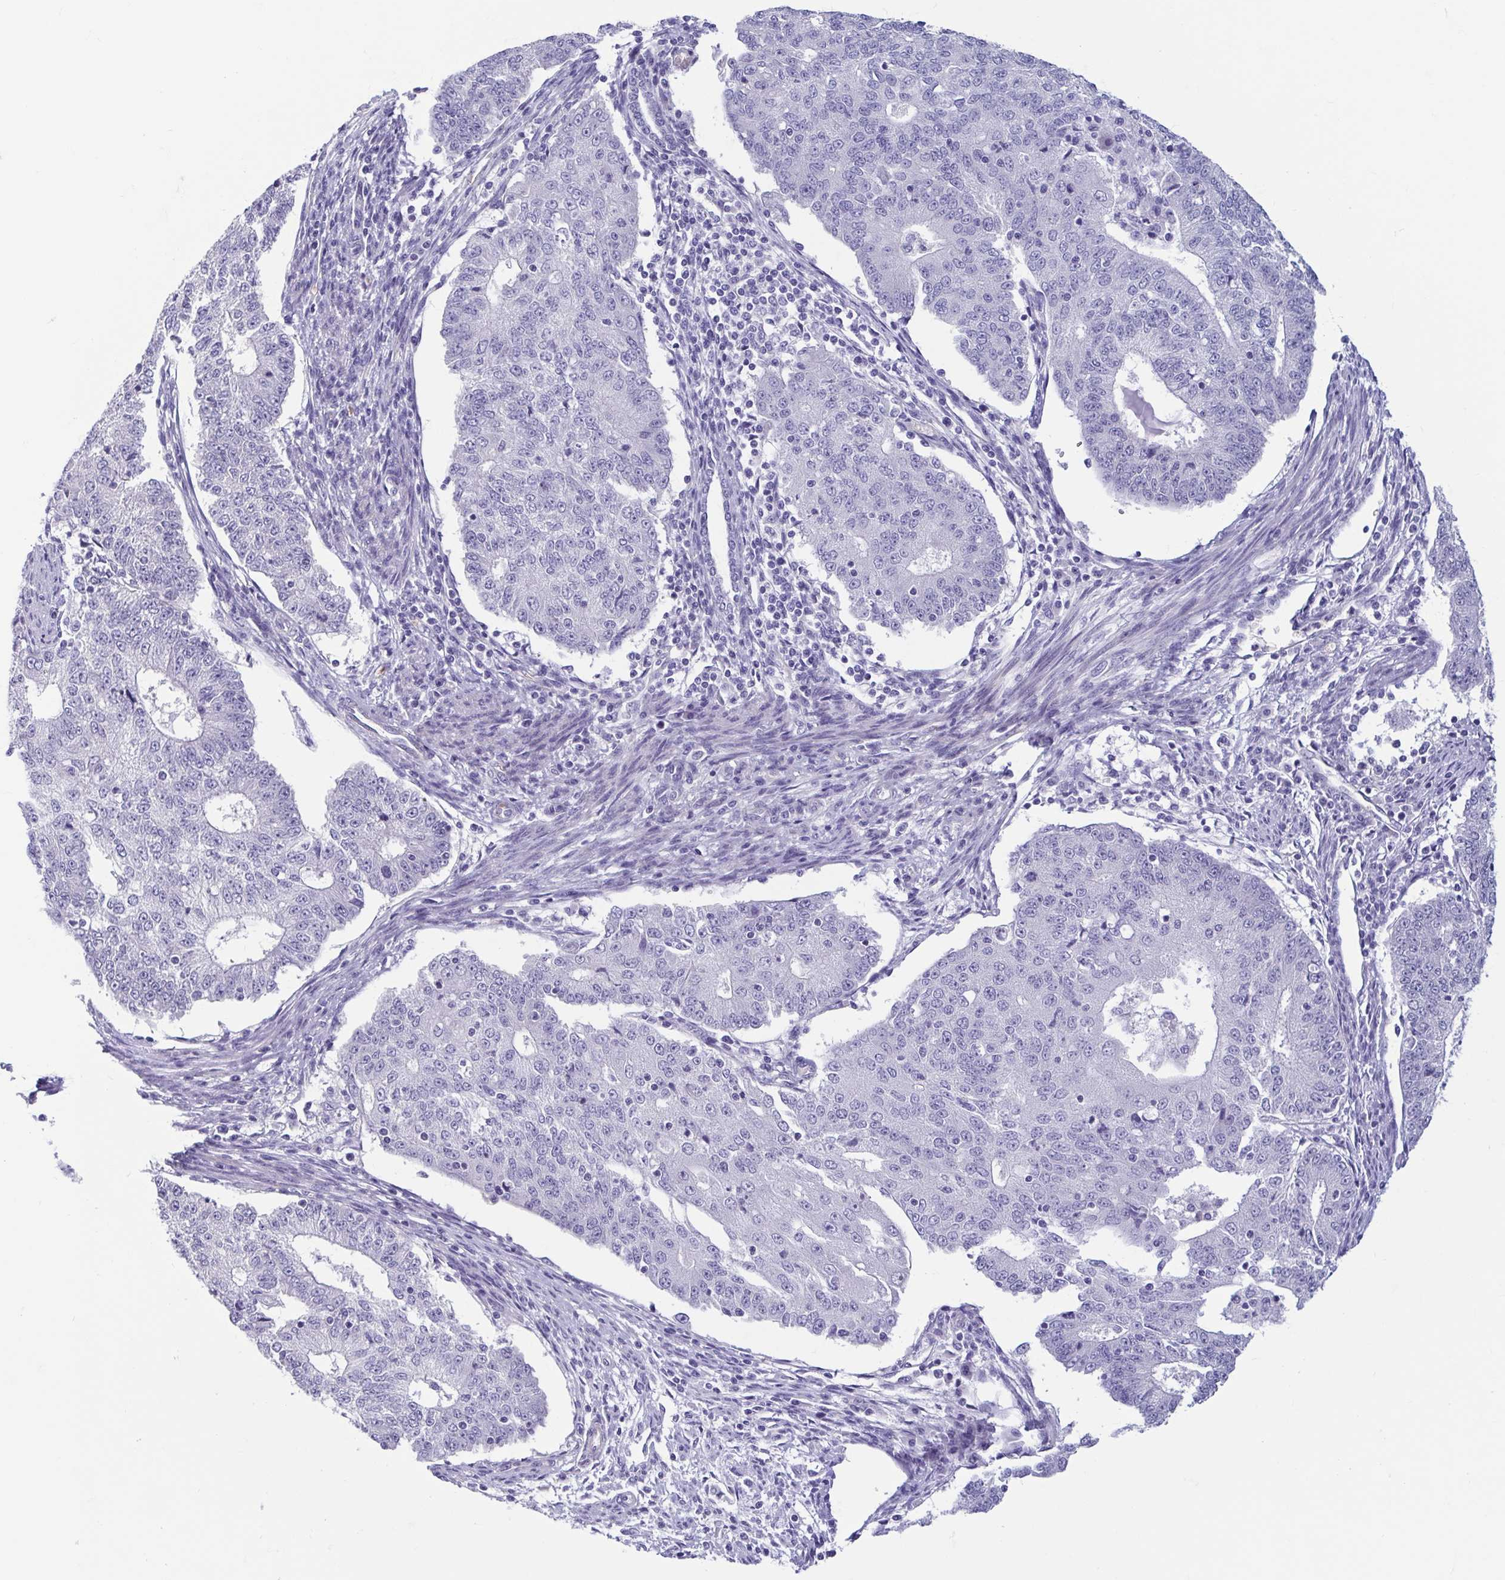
{"staining": {"intensity": "negative", "quantity": "none", "location": "none"}, "tissue": "endometrial cancer", "cell_type": "Tumor cells", "image_type": "cancer", "snomed": [{"axis": "morphology", "description": "Adenocarcinoma, NOS"}, {"axis": "topography", "description": "Endometrium"}], "caption": "Tumor cells show no significant positivity in endometrial adenocarcinoma.", "gene": "MORC4", "patient": {"sex": "female", "age": 56}}